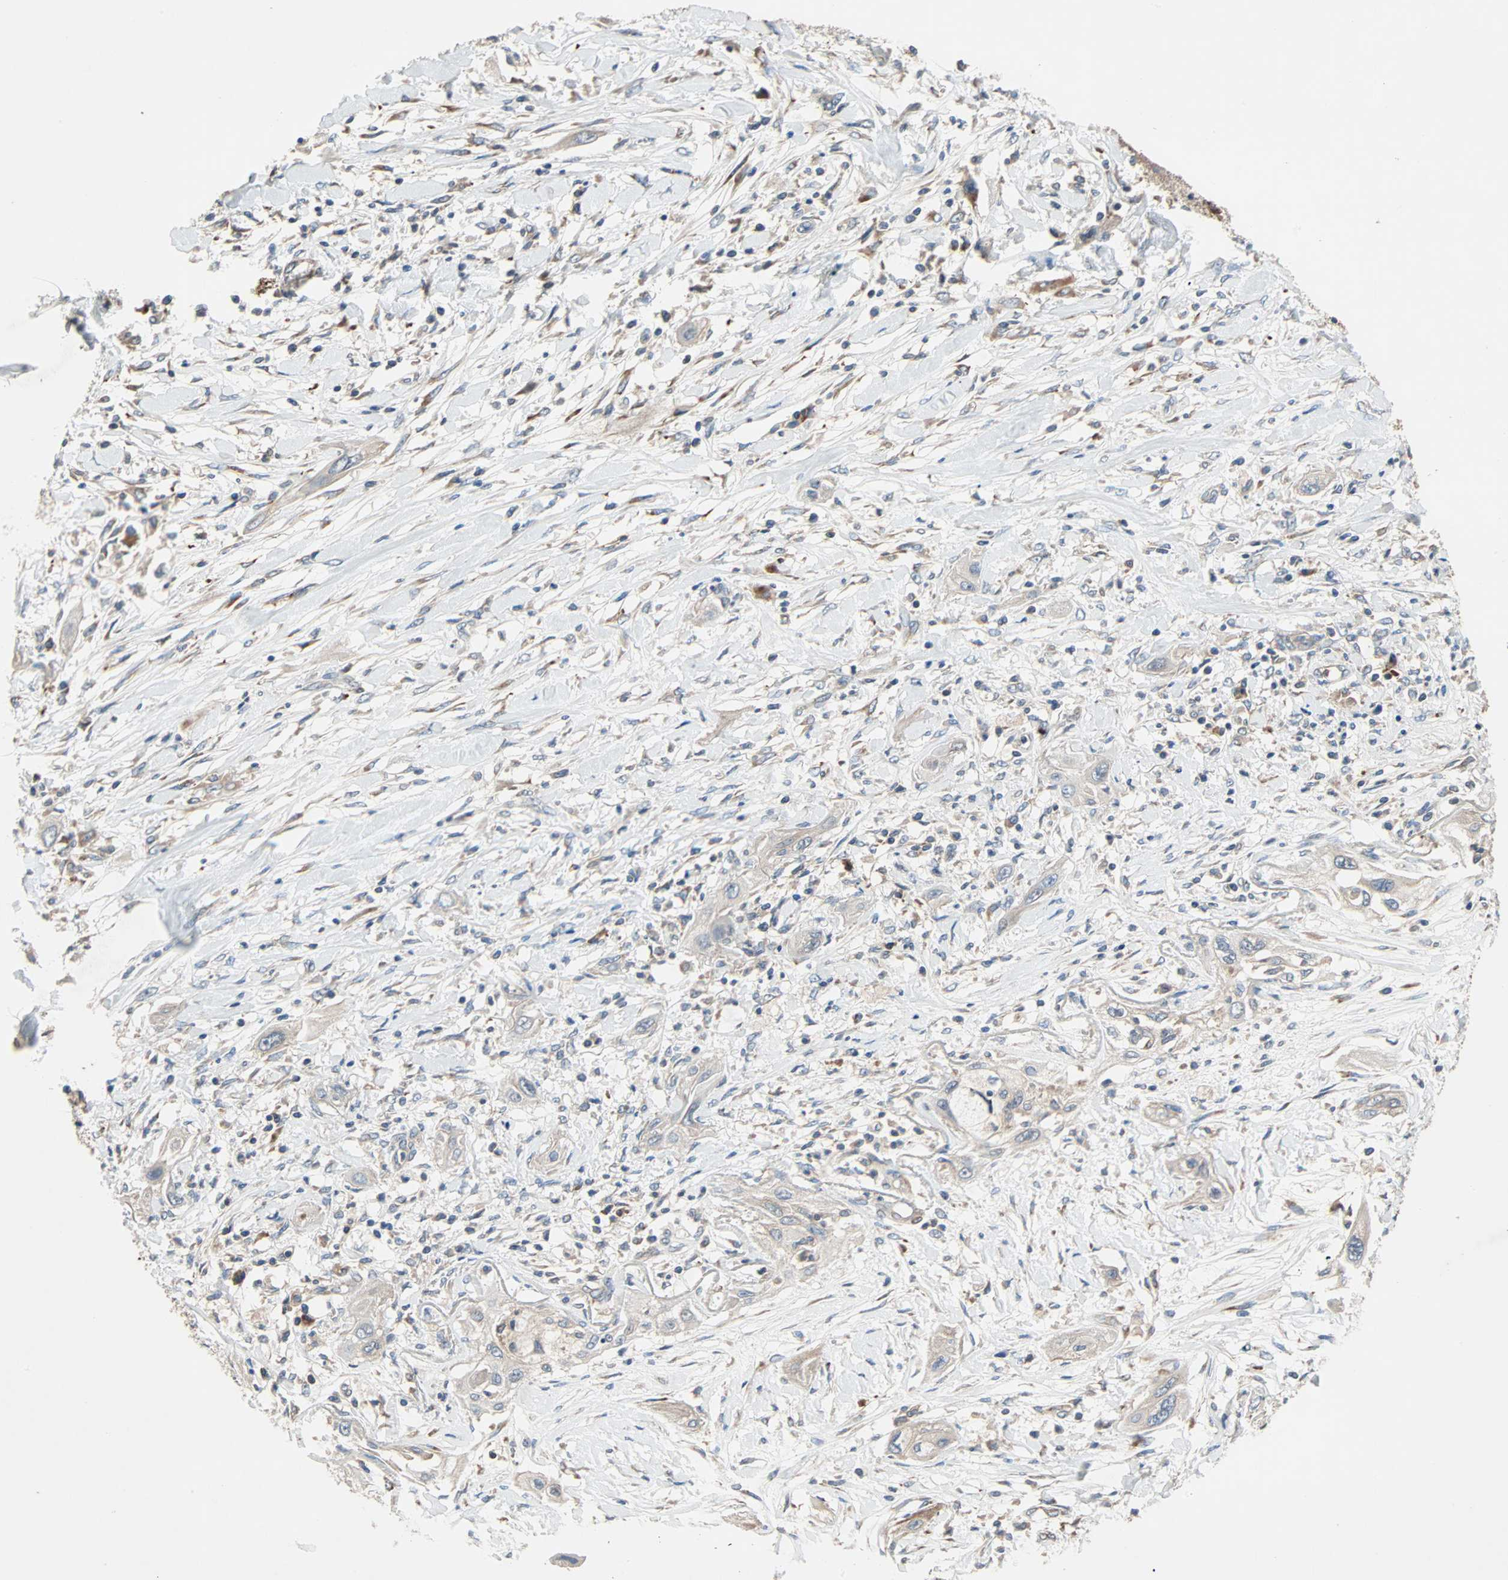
{"staining": {"intensity": "weak", "quantity": ">75%", "location": "cytoplasmic/membranous"}, "tissue": "lung cancer", "cell_type": "Tumor cells", "image_type": "cancer", "snomed": [{"axis": "morphology", "description": "Squamous cell carcinoma, NOS"}, {"axis": "topography", "description": "Lung"}], "caption": "Protein expression analysis of lung cancer (squamous cell carcinoma) displays weak cytoplasmic/membranous expression in approximately >75% of tumor cells.", "gene": "XYLT1", "patient": {"sex": "female", "age": 47}}